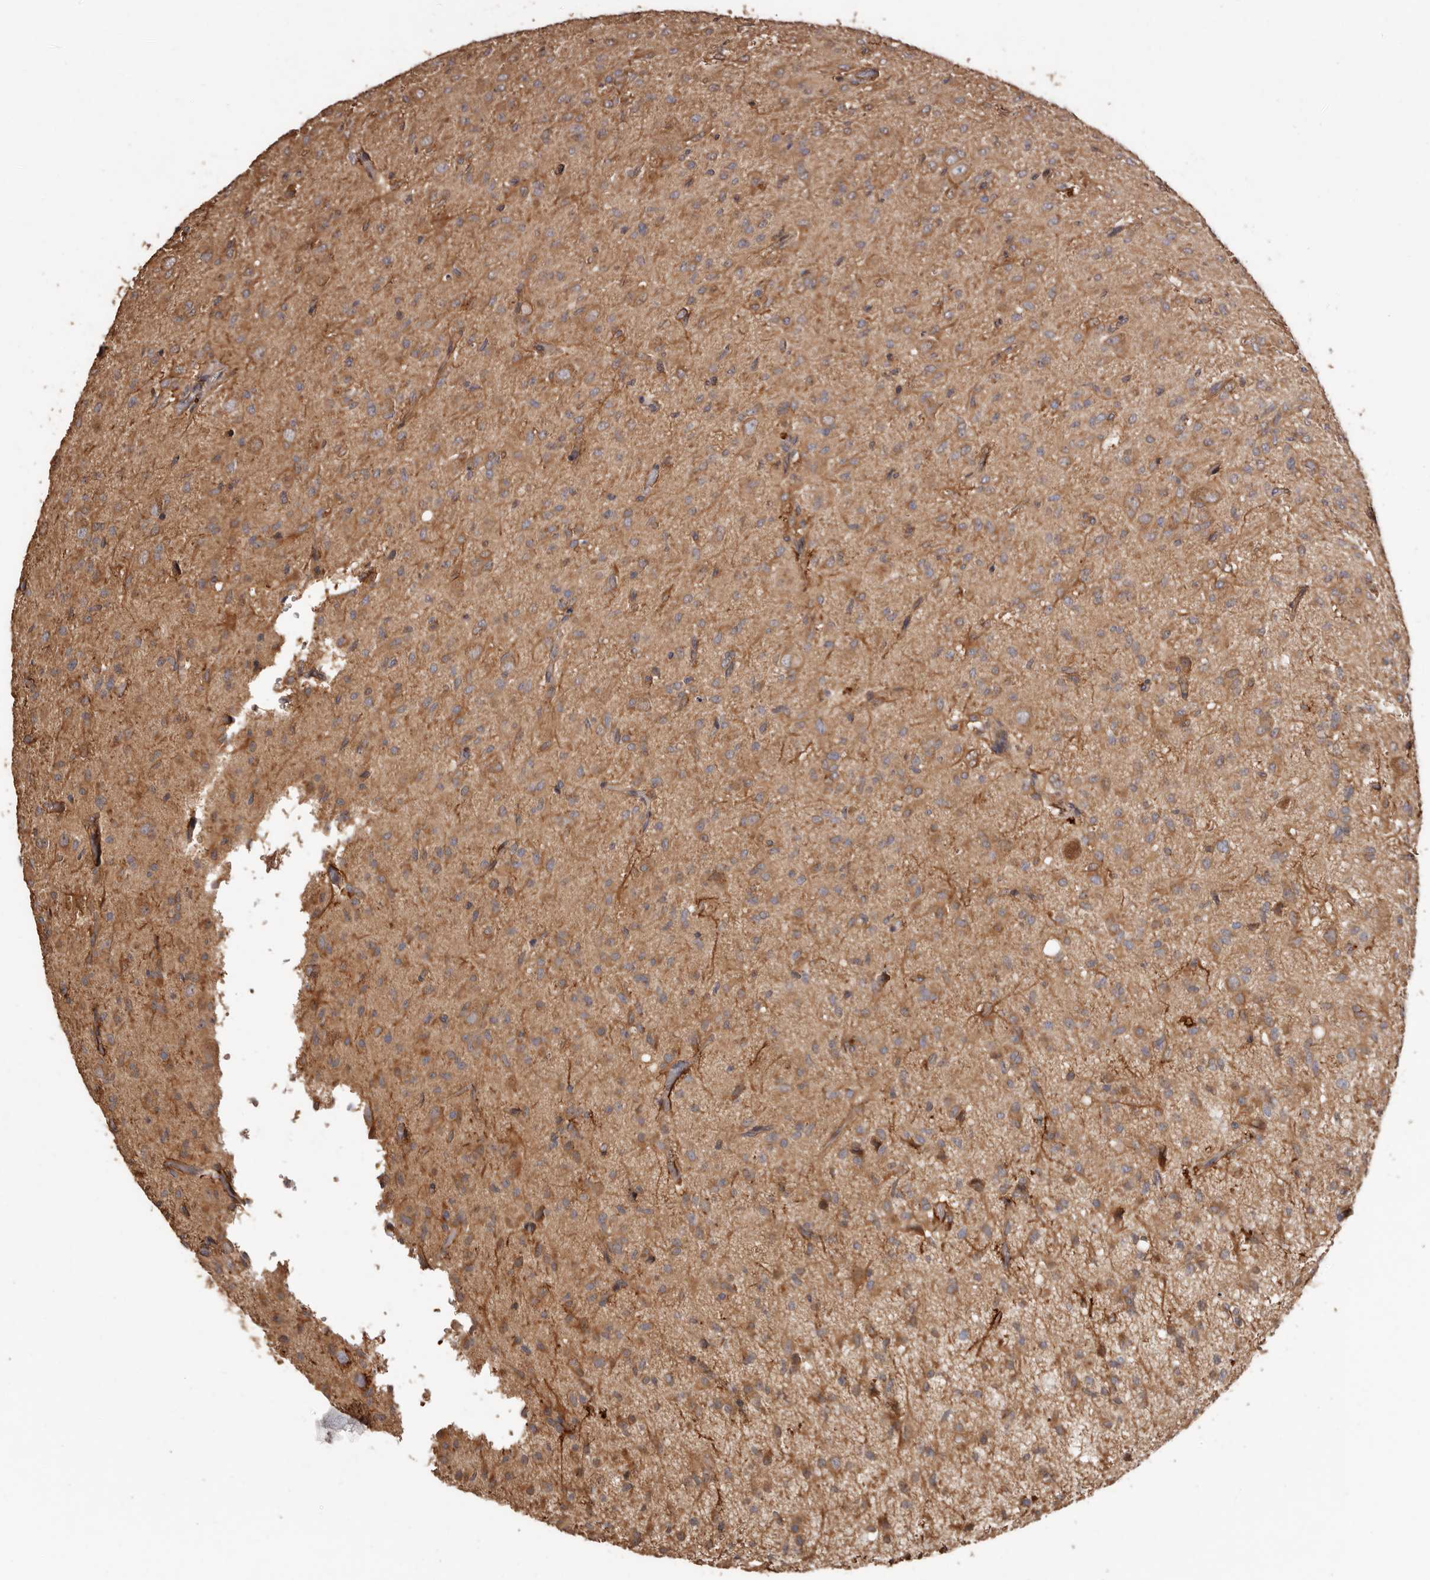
{"staining": {"intensity": "moderate", "quantity": ">75%", "location": "cytoplasmic/membranous"}, "tissue": "glioma", "cell_type": "Tumor cells", "image_type": "cancer", "snomed": [{"axis": "morphology", "description": "Glioma, malignant, High grade"}, {"axis": "topography", "description": "Brain"}], "caption": "Glioma stained for a protein (brown) reveals moderate cytoplasmic/membranous positive positivity in approximately >75% of tumor cells.", "gene": "COQ8B", "patient": {"sex": "female", "age": 59}}